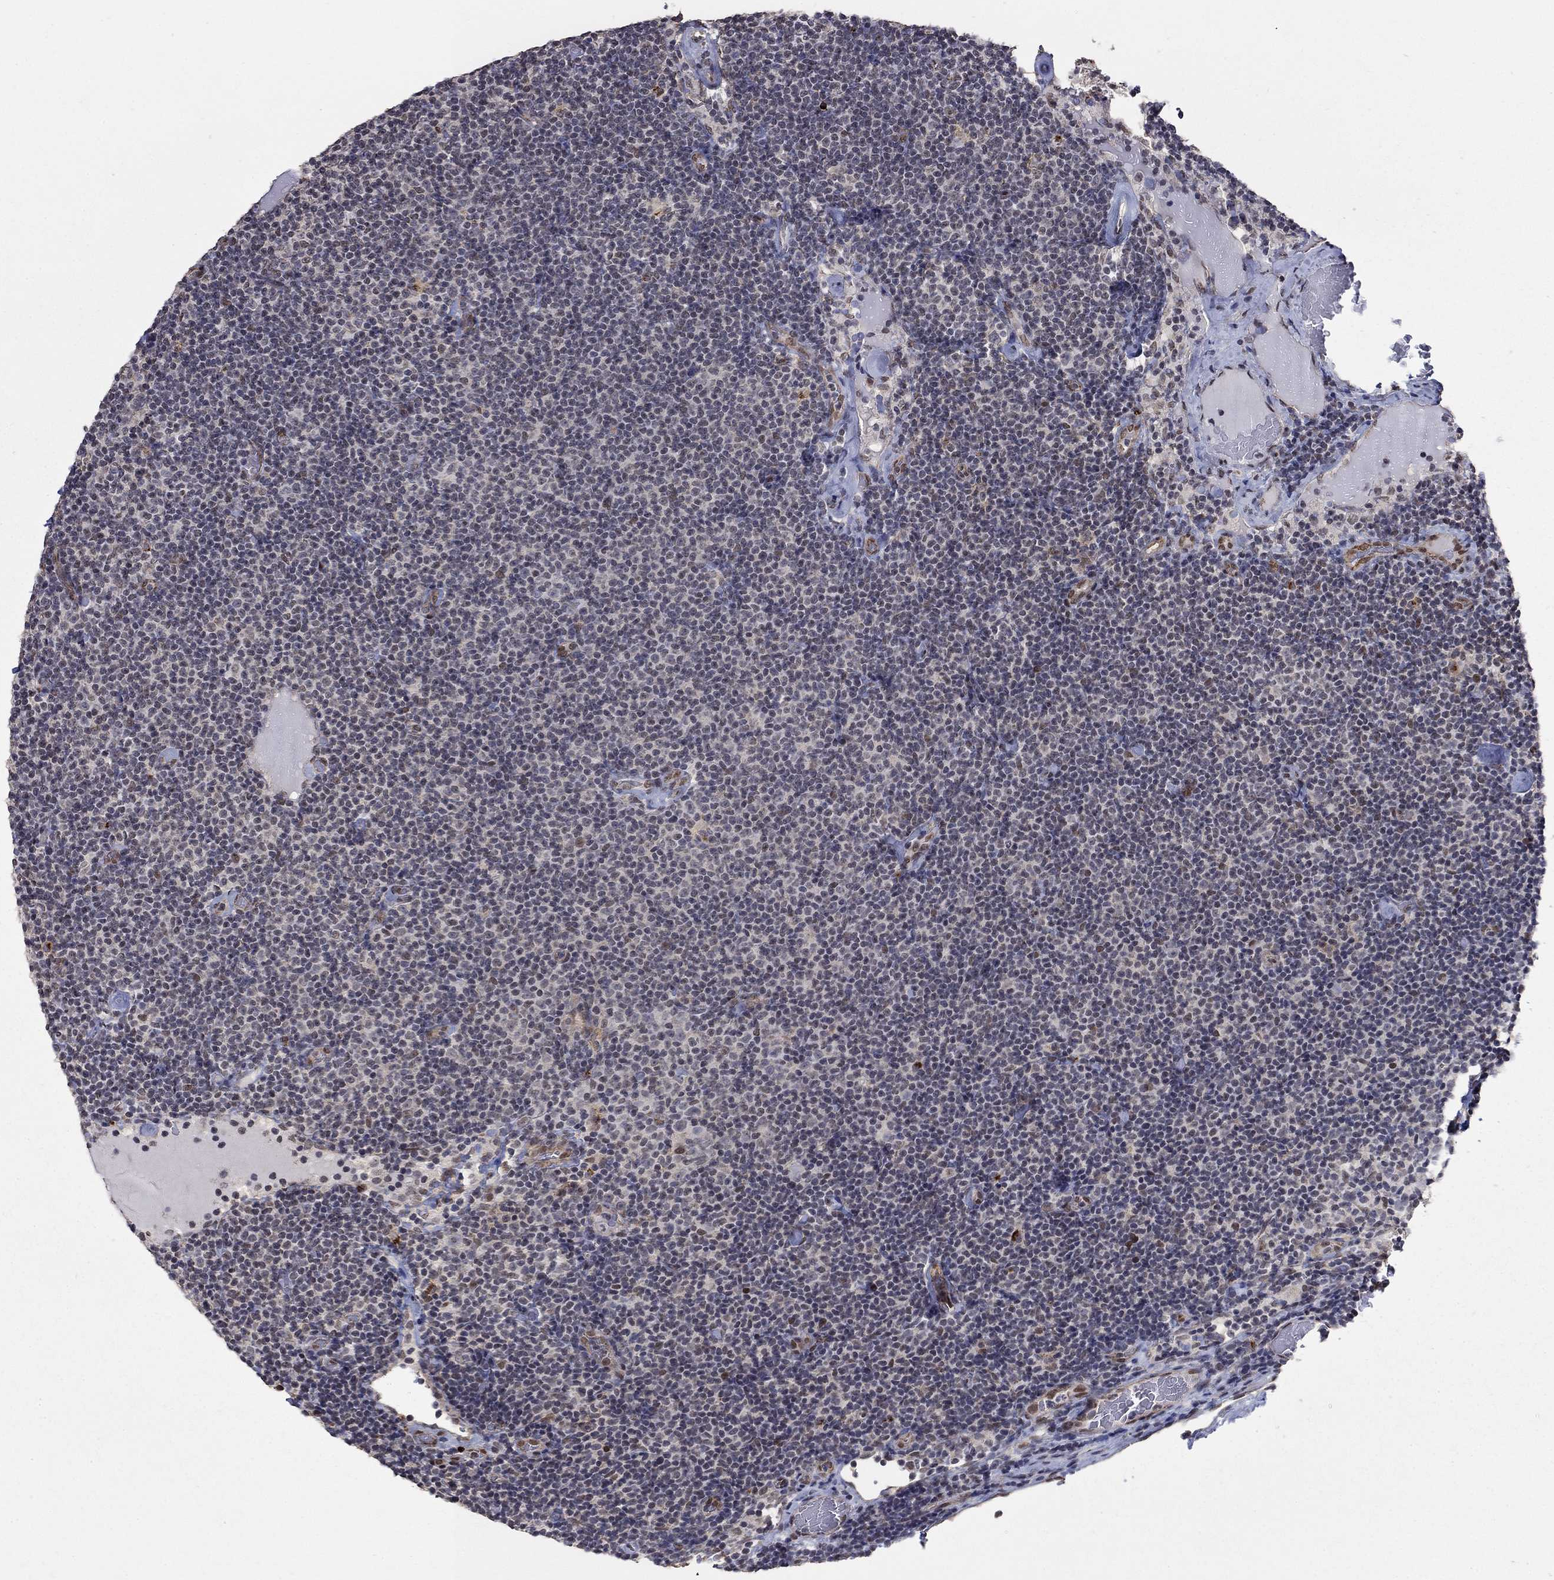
{"staining": {"intensity": "negative", "quantity": "none", "location": "none"}, "tissue": "lymphoma", "cell_type": "Tumor cells", "image_type": "cancer", "snomed": [{"axis": "morphology", "description": "Malignant lymphoma, non-Hodgkin's type, Low grade"}, {"axis": "topography", "description": "Lymph node"}], "caption": "Immunohistochemistry photomicrograph of lymphoma stained for a protein (brown), which reveals no positivity in tumor cells.", "gene": "GRIA3", "patient": {"sex": "male", "age": 81}}